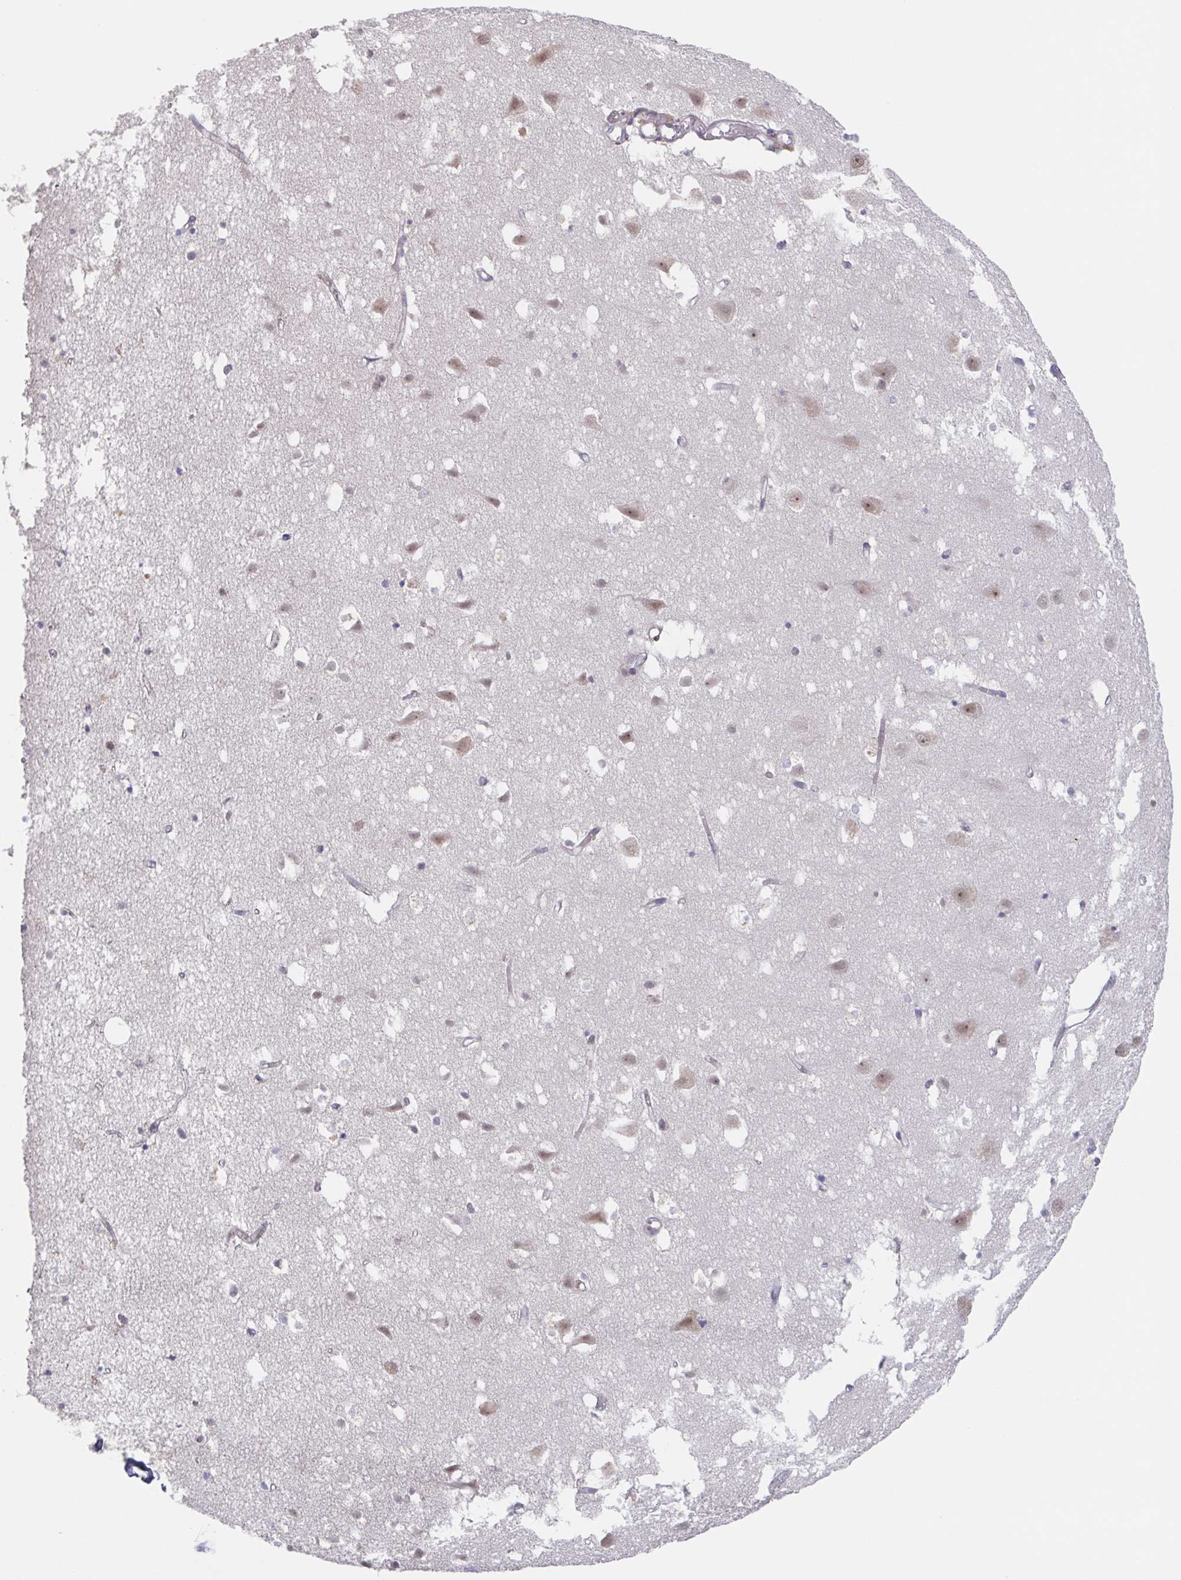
{"staining": {"intensity": "negative", "quantity": "none", "location": "none"}, "tissue": "cerebral cortex", "cell_type": "Endothelial cells", "image_type": "normal", "snomed": [{"axis": "morphology", "description": "Normal tissue, NOS"}, {"axis": "topography", "description": "Cerebral cortex"}], "caption": "Endothelial cells show no significant protein staining in normal cerebral cortex. (Brightfield microscopy of DAB immunohistochemistry at high magnification).", "gene": "POU2F3", "patient": {"sex": "male", "age": 70}}